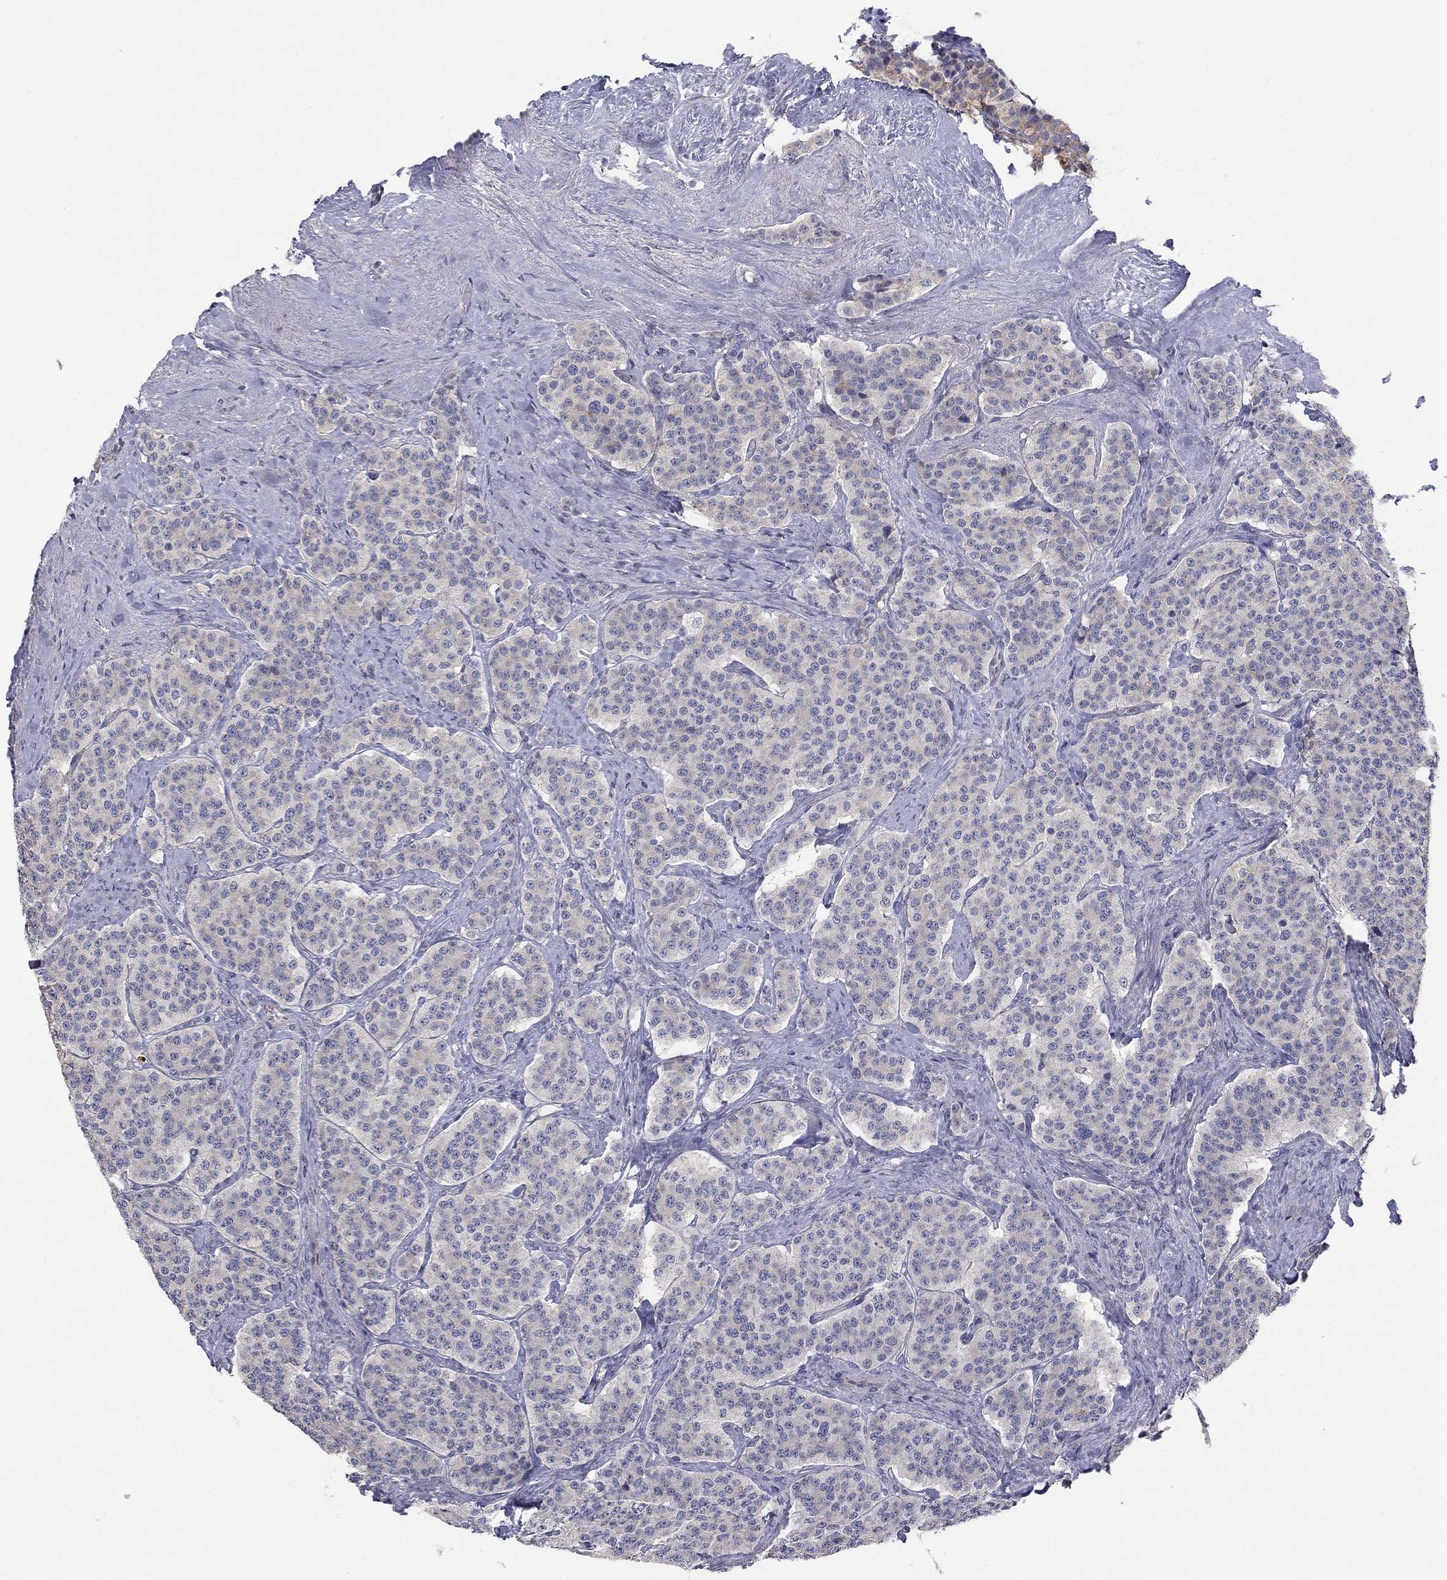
{"staining": {"intensity": "negative", "quantity": "none", "location": "none"}, "tissue": "carcinoid", "cell_type": "Tumor cells", "image_type": "cancer", "snomed": [{"axis": "morphology", "description": "Carcinoid, malignant, NOS"}, {"axis": "topography", "description": "Small intestine"}], "caption": "Tumor cells are negative for brown protein staining in malignant carcinoid.", "gene": "AMN1", "patient": {"sex": "female", "age": 58}}